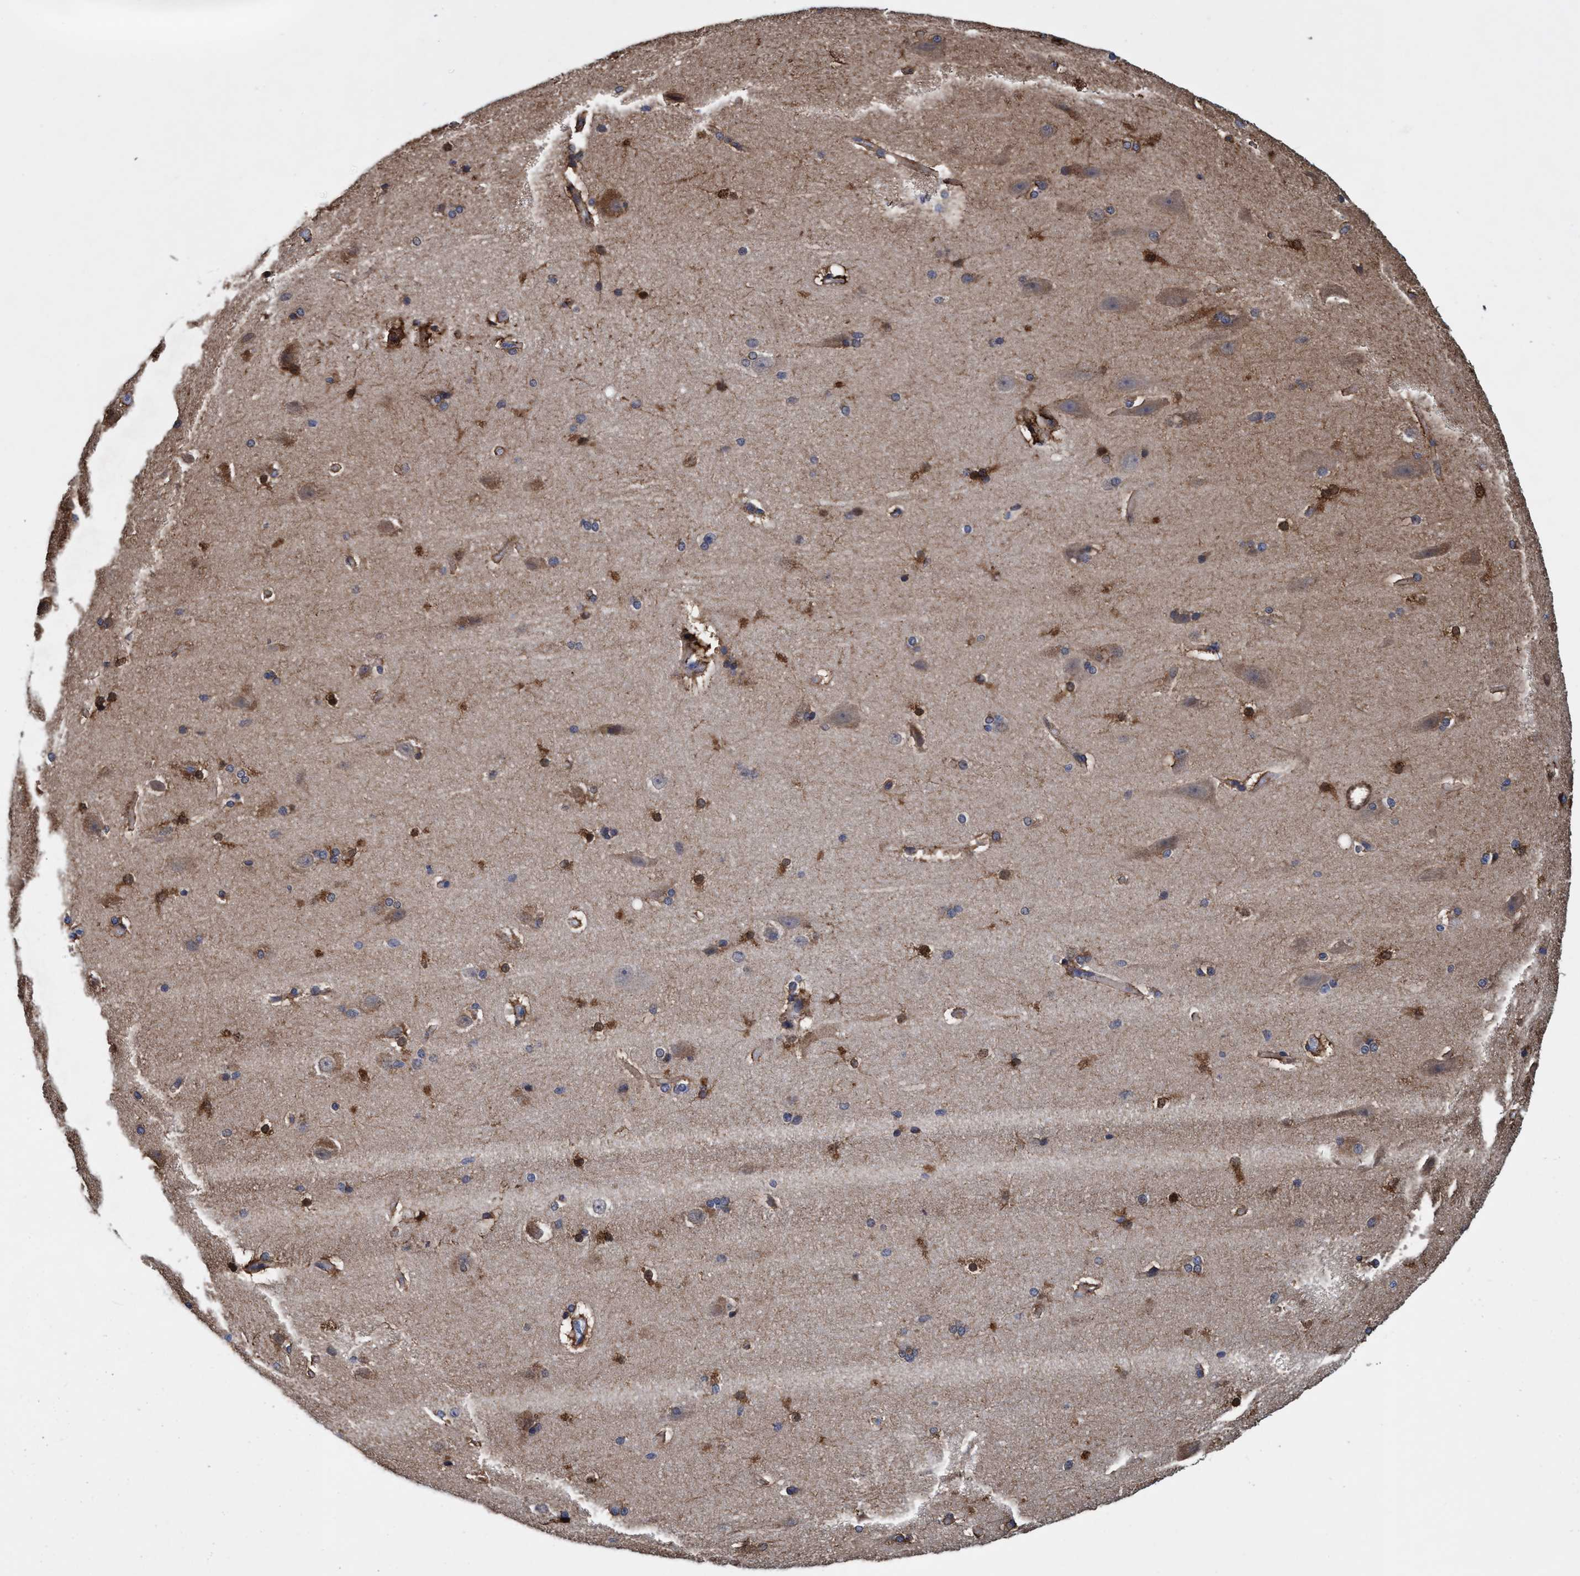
{"staining": {"intensity": "moderate", "quantity": ">75%", "location": "cytoplasmic/membranous"}, "tissue": "cerebral cortex", "cell_type": "Endothelial cells", "image_type": "normal", "snomed": [{"axis": "morphology", "description": "Normal tissue, NOS"}, {"axis": "topography", "description": "Cerebral cortex"}, {"axis": "topography", "description": "Hippocampus"}], "caption": "A high-resolution micrograph shows IHC staining of unremarkable cerebral cortex, which shows moderate cytoplasmic/membranous staining in about >75% of endothelial cells.", "gene": "CALCOCO2", "patient": {"sex": "female", "age": 19}}